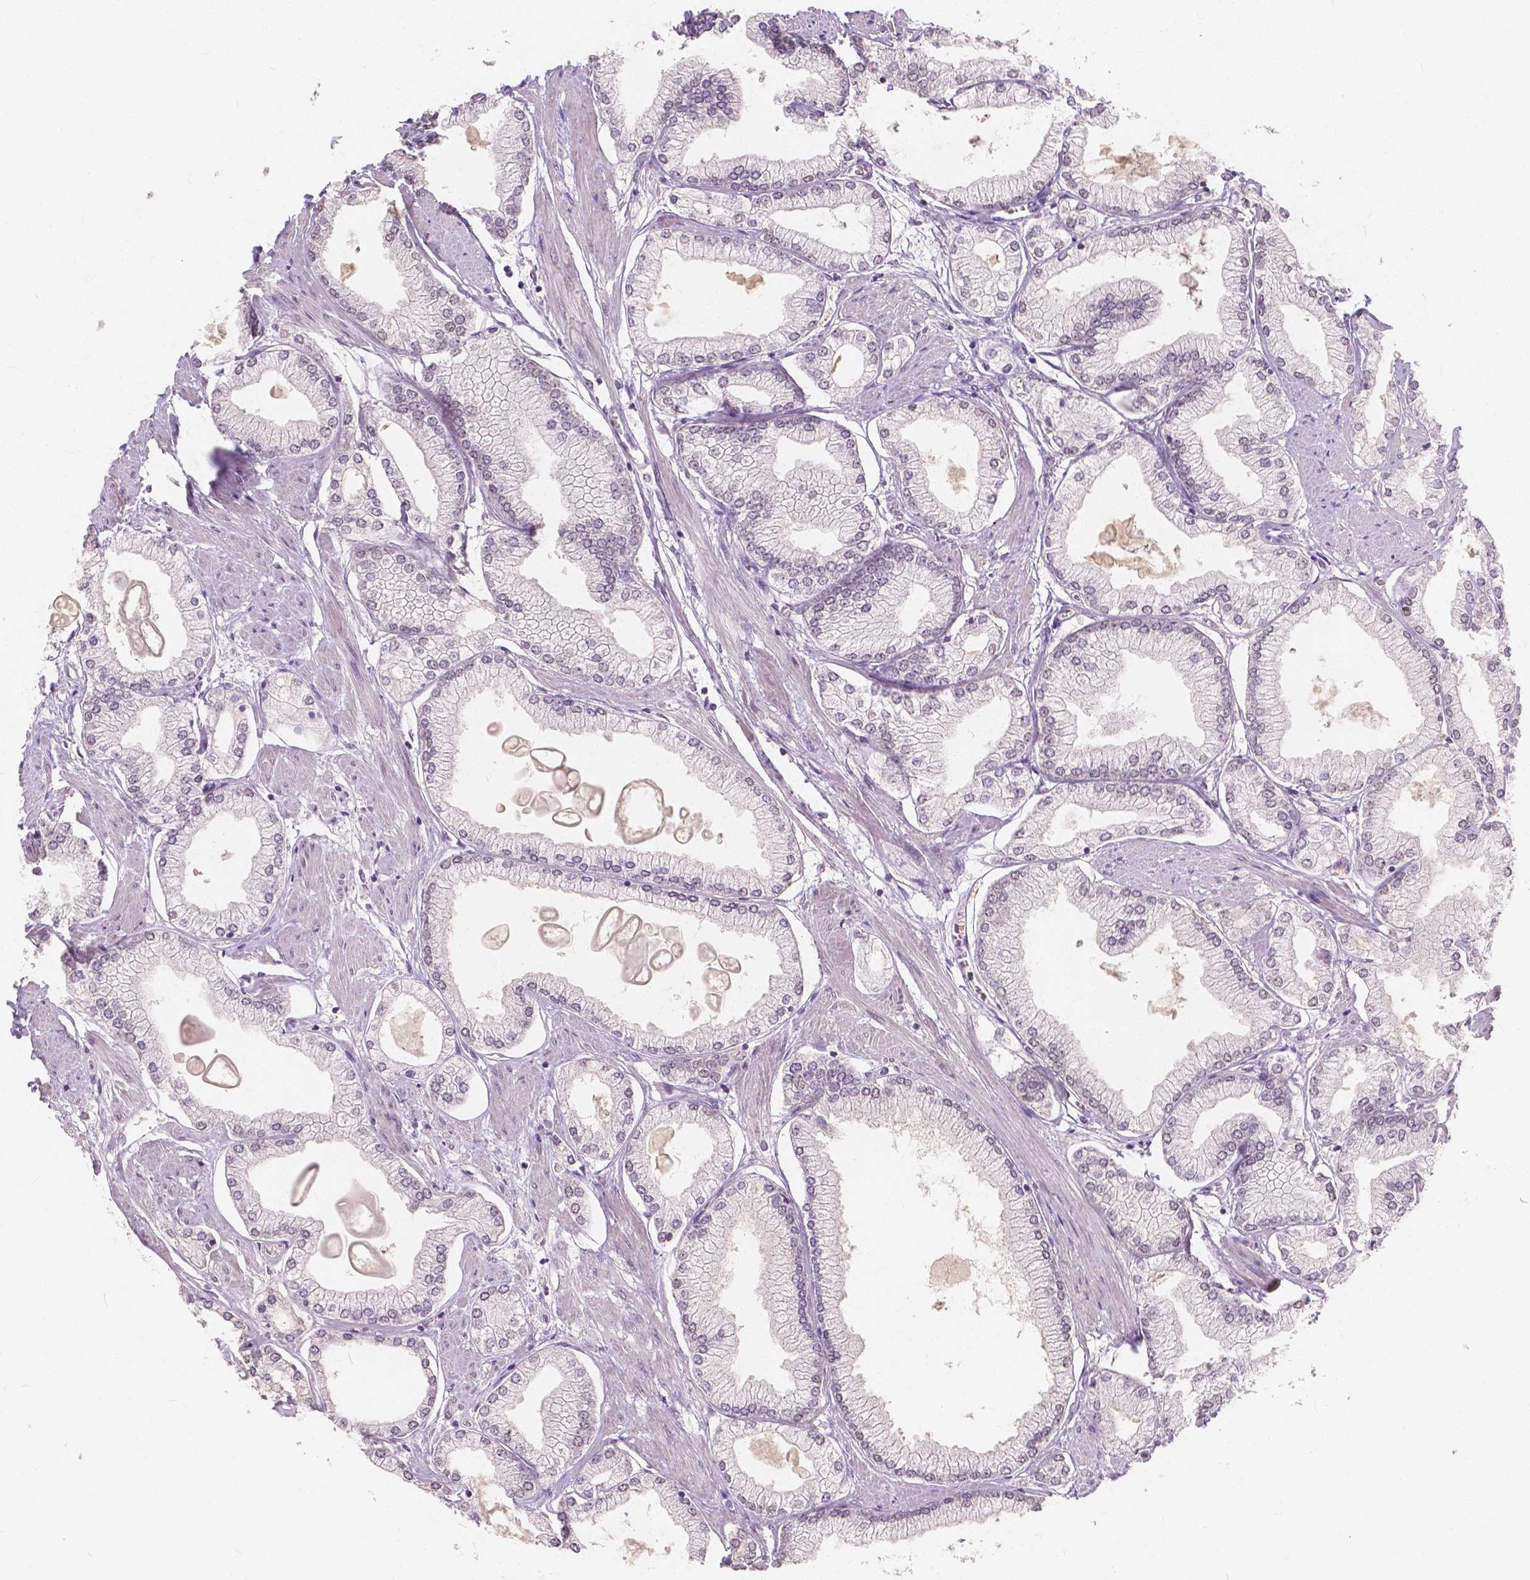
{"staining": {"intensity": "negative", "quantity": "none", "location": "none"}, "tissue": "prostate cancer", "cell_type": "Tumor cells", "image_type": "cancer", "snomed": [{"axis": "morphology", "description": "Adenocarcinoma, High grade"}, {"axis": "topography", "description": "Prostate"}], "caption": "There is no significant positivity in tumor cells of prostate cancer (adenocarcinoma (high-grade)).", "gene": "NOLC1", "patient": {"sex": "male", "age": 68}}